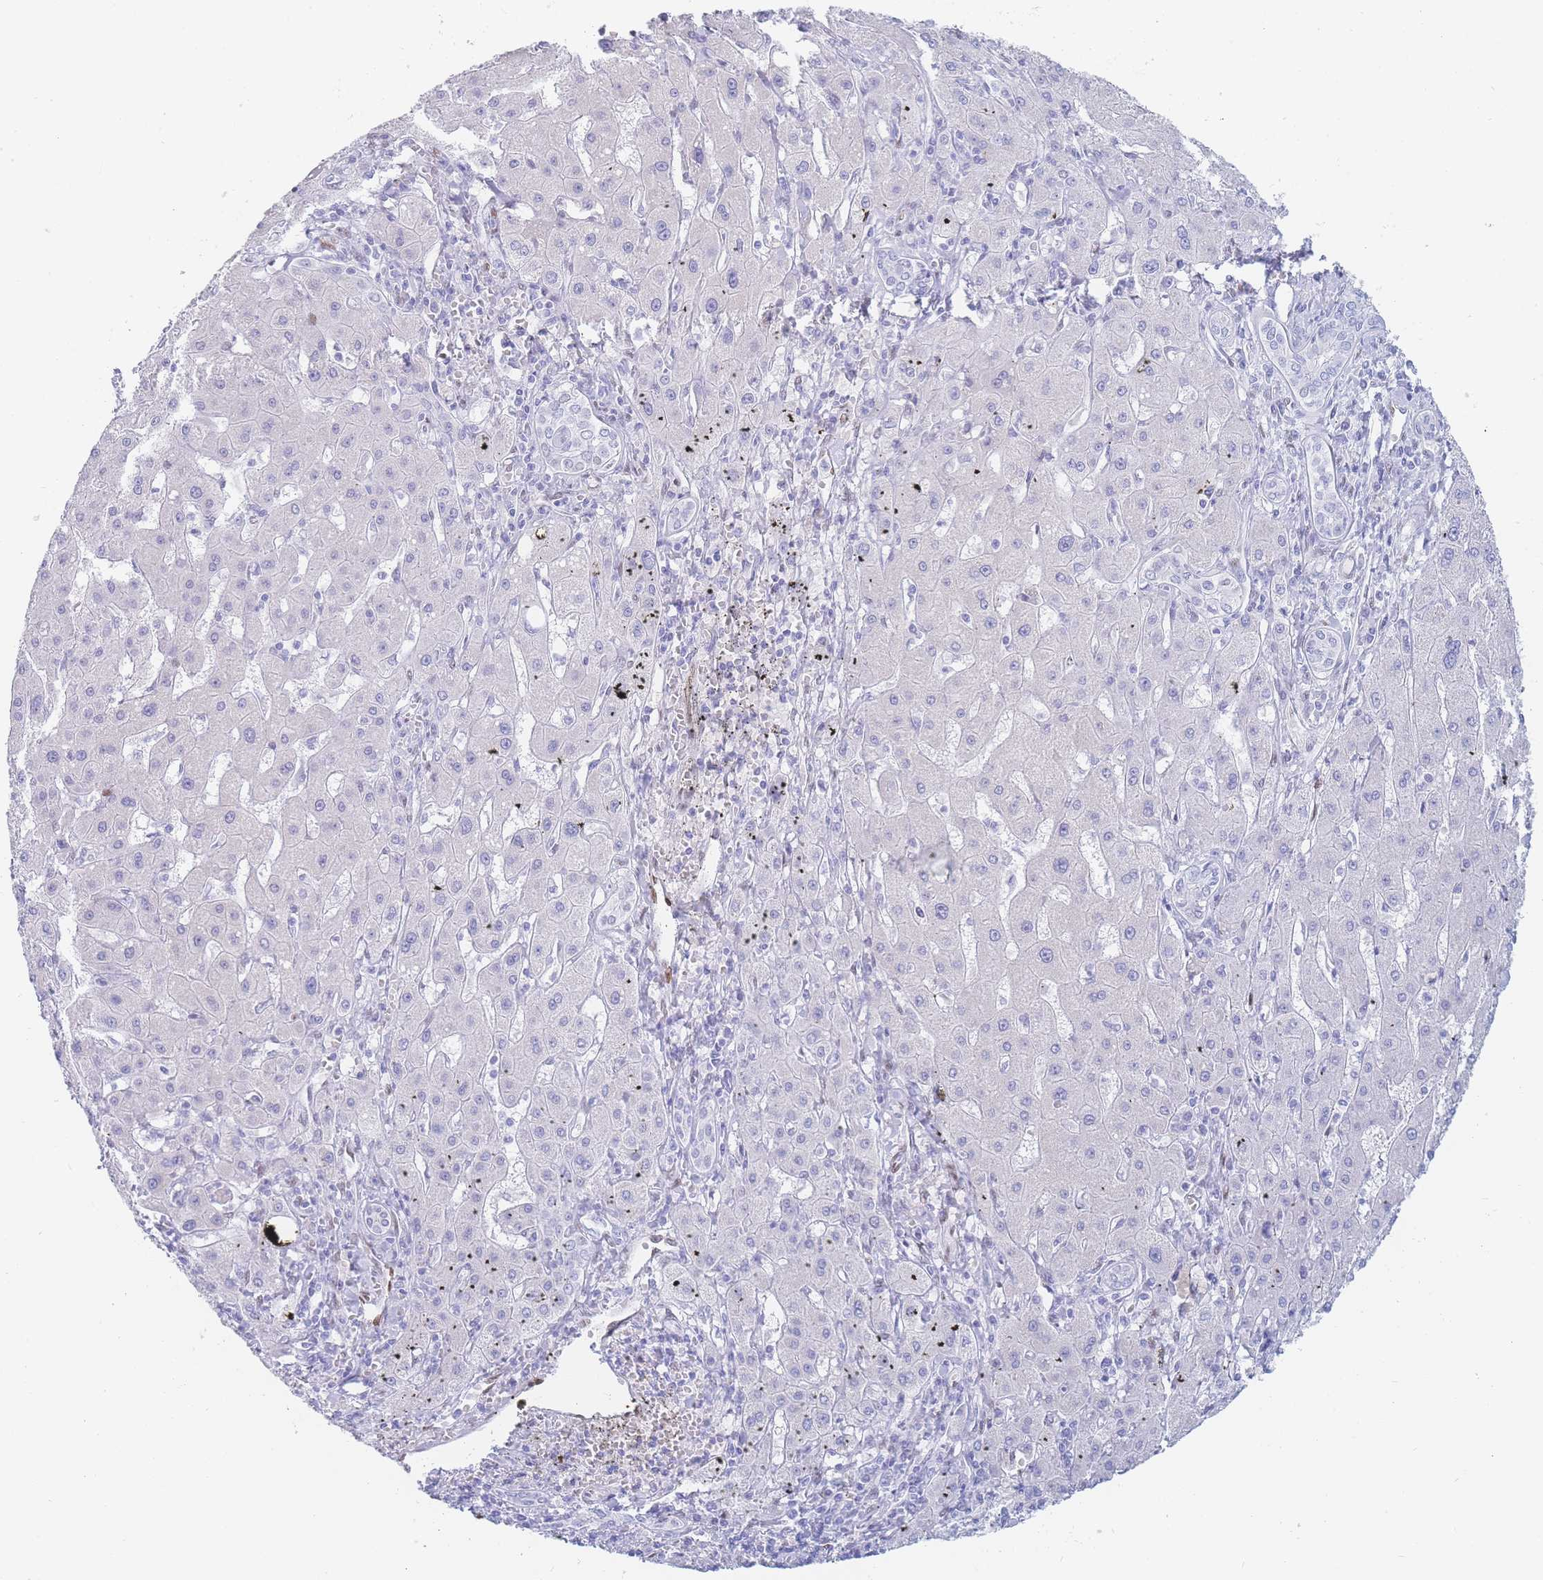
{"staining": {"intensity": "negative", "quantity": "none", "location": "none"}, "tissue": "liver cancer", "cell_type": "Tumor cells", "image_type": "cancer", "snomed": [{"axis": "morphology", "description": "Carcinoma, Hepatocellular, NOS"}, {"axis": "topography", "description": "Liver"}], "caption": "High magnification brightfield microscopy of liver cancer (hepatocellular carcinoma) stained with DAB (3,3'-diaminobenzidine) (brown) and counterstained with hematoxylin (blue): tumor cells show no significant expression.", "gene": "PSMB5", "patient": {"sex": "male", "age": 72}}